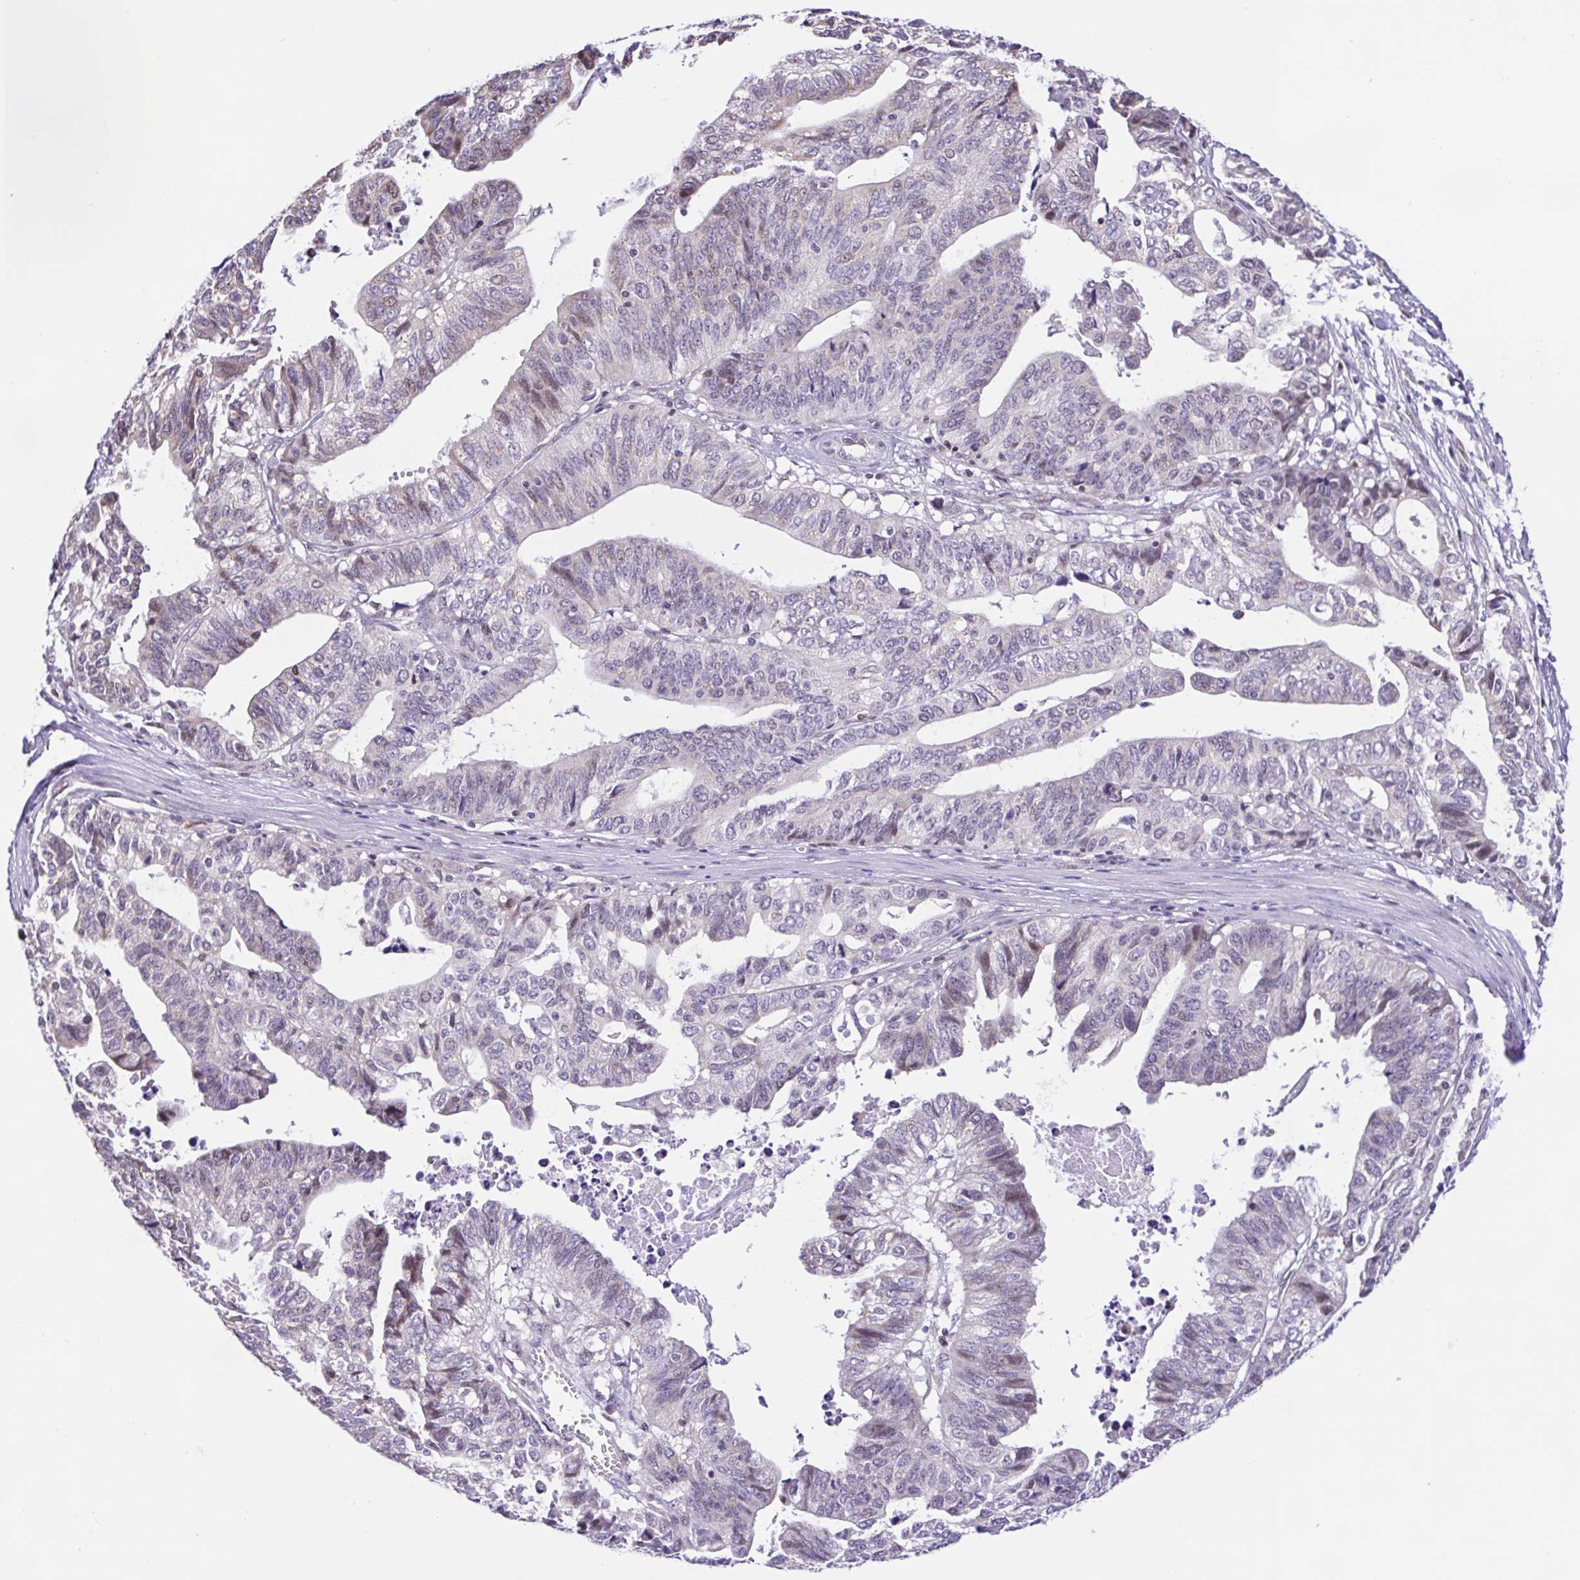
{"staining": {"intensity": "weak", "quantity": "<25%", "location": "nuclear"}, "tissue": "stomach cancer", "cell_type": "Tumor cells", "image_type": "cancer", "snomed": [{"axis": "morphology", "description": "Adenocarcinoma, NOS"}, {"axis": "topography", "description": "Stomach, upper"}], "caption": "IHC histopathology image of stomach cancer (adenocarcinoma) stained for a protein (brown), which exhibits no expression in tumor cells.", "gene": "TGM3", "patient": {"sex": "female", "age": 67}}